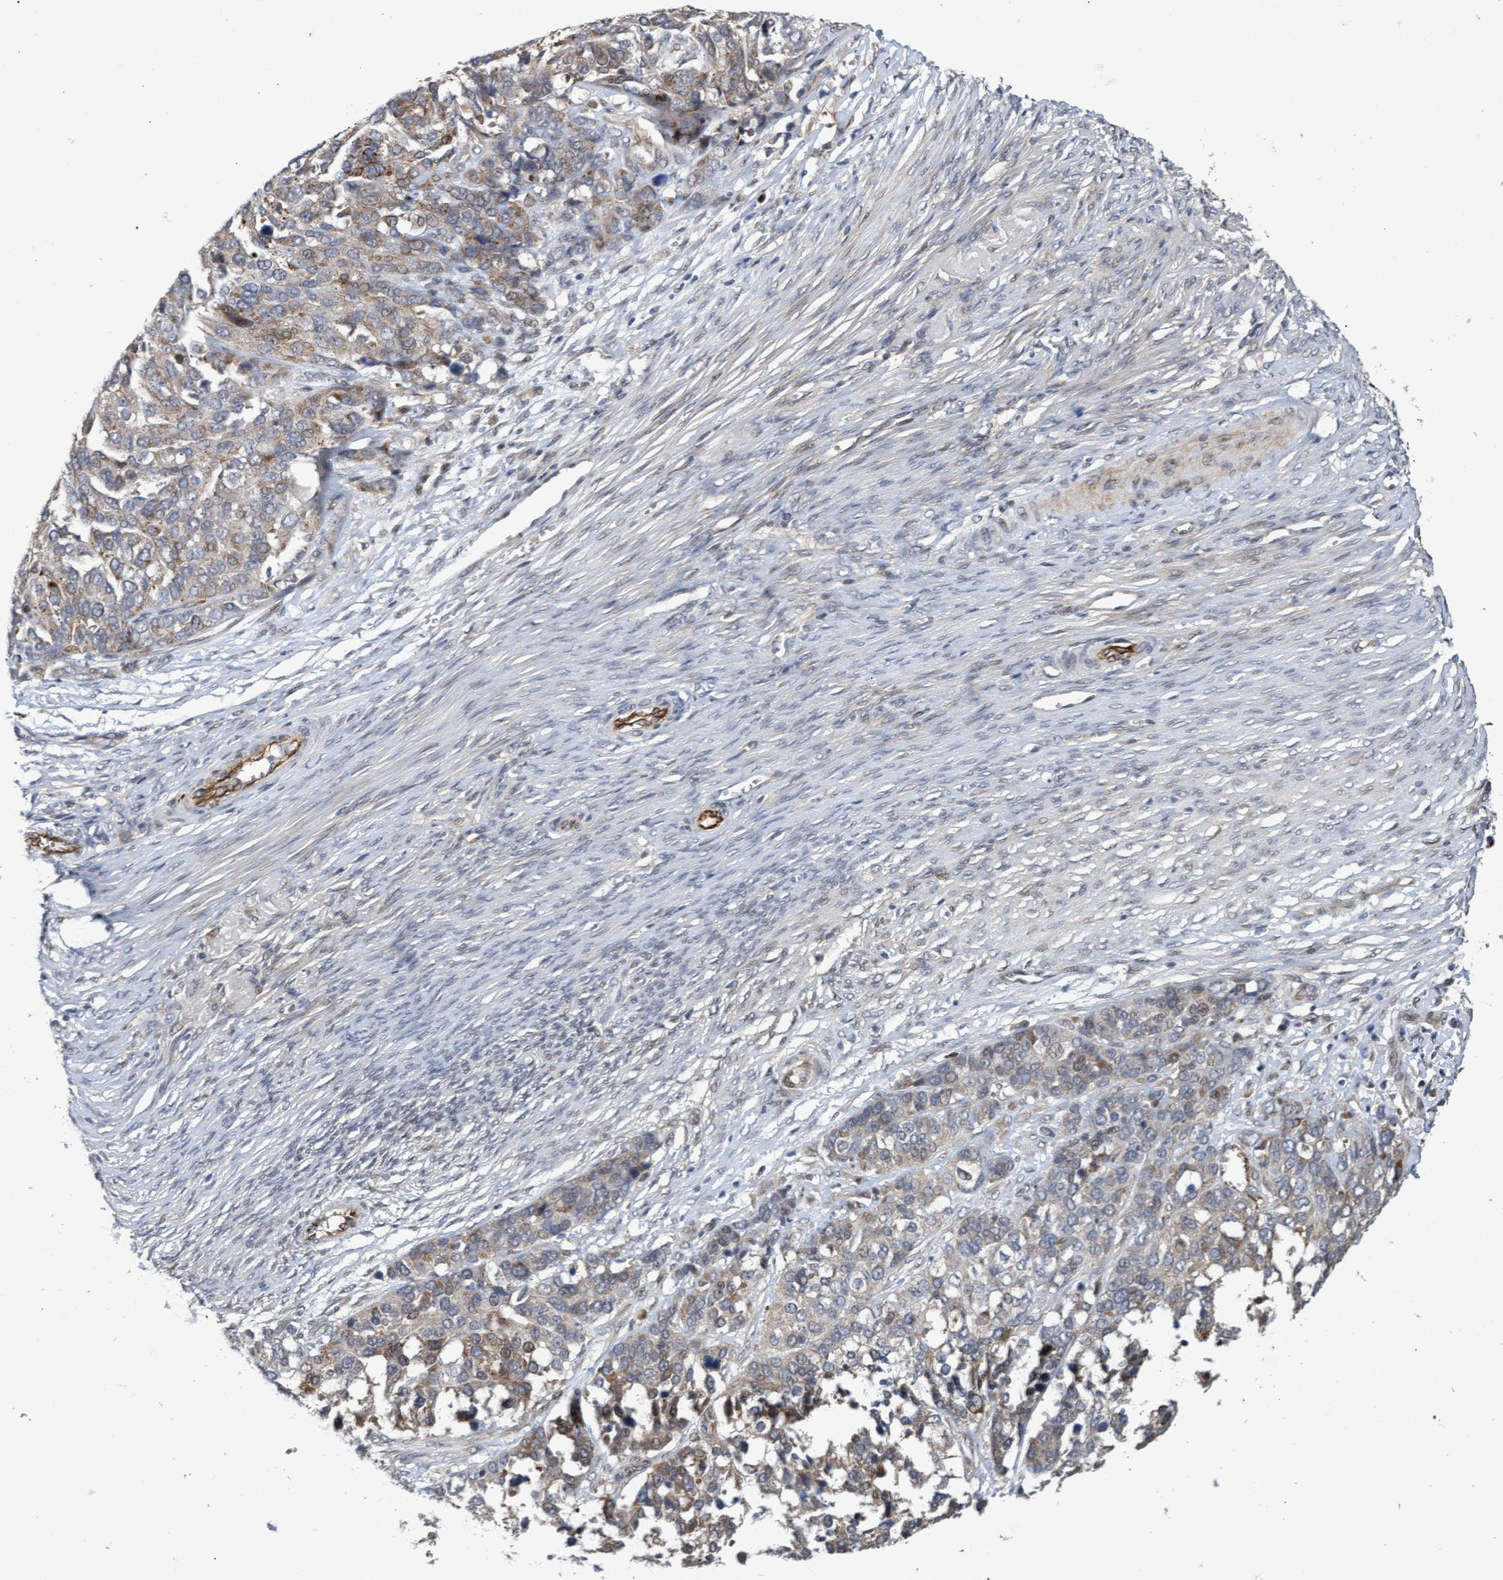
{"staining": {"intensity": "weak", "quantity": ">75%", "location": "cytoplasmic/membranous"}, "tissue": "ovarian cancer", "cell_type": "Tumor cells", "image_type": "cancer", "snomed": [{"axis": "morphology", "description": "Cystadenocarcinoma, serous, NOS"}, {"axis": "topography", "description": "Ovary"}], "caption": "Tumor cells exhibit weak cytoplasmic/membranous positivity in about >75% of cells in ovarian cancer.", "gene": "ZNF750", "patient": {"sex": "female", "age": 44}}